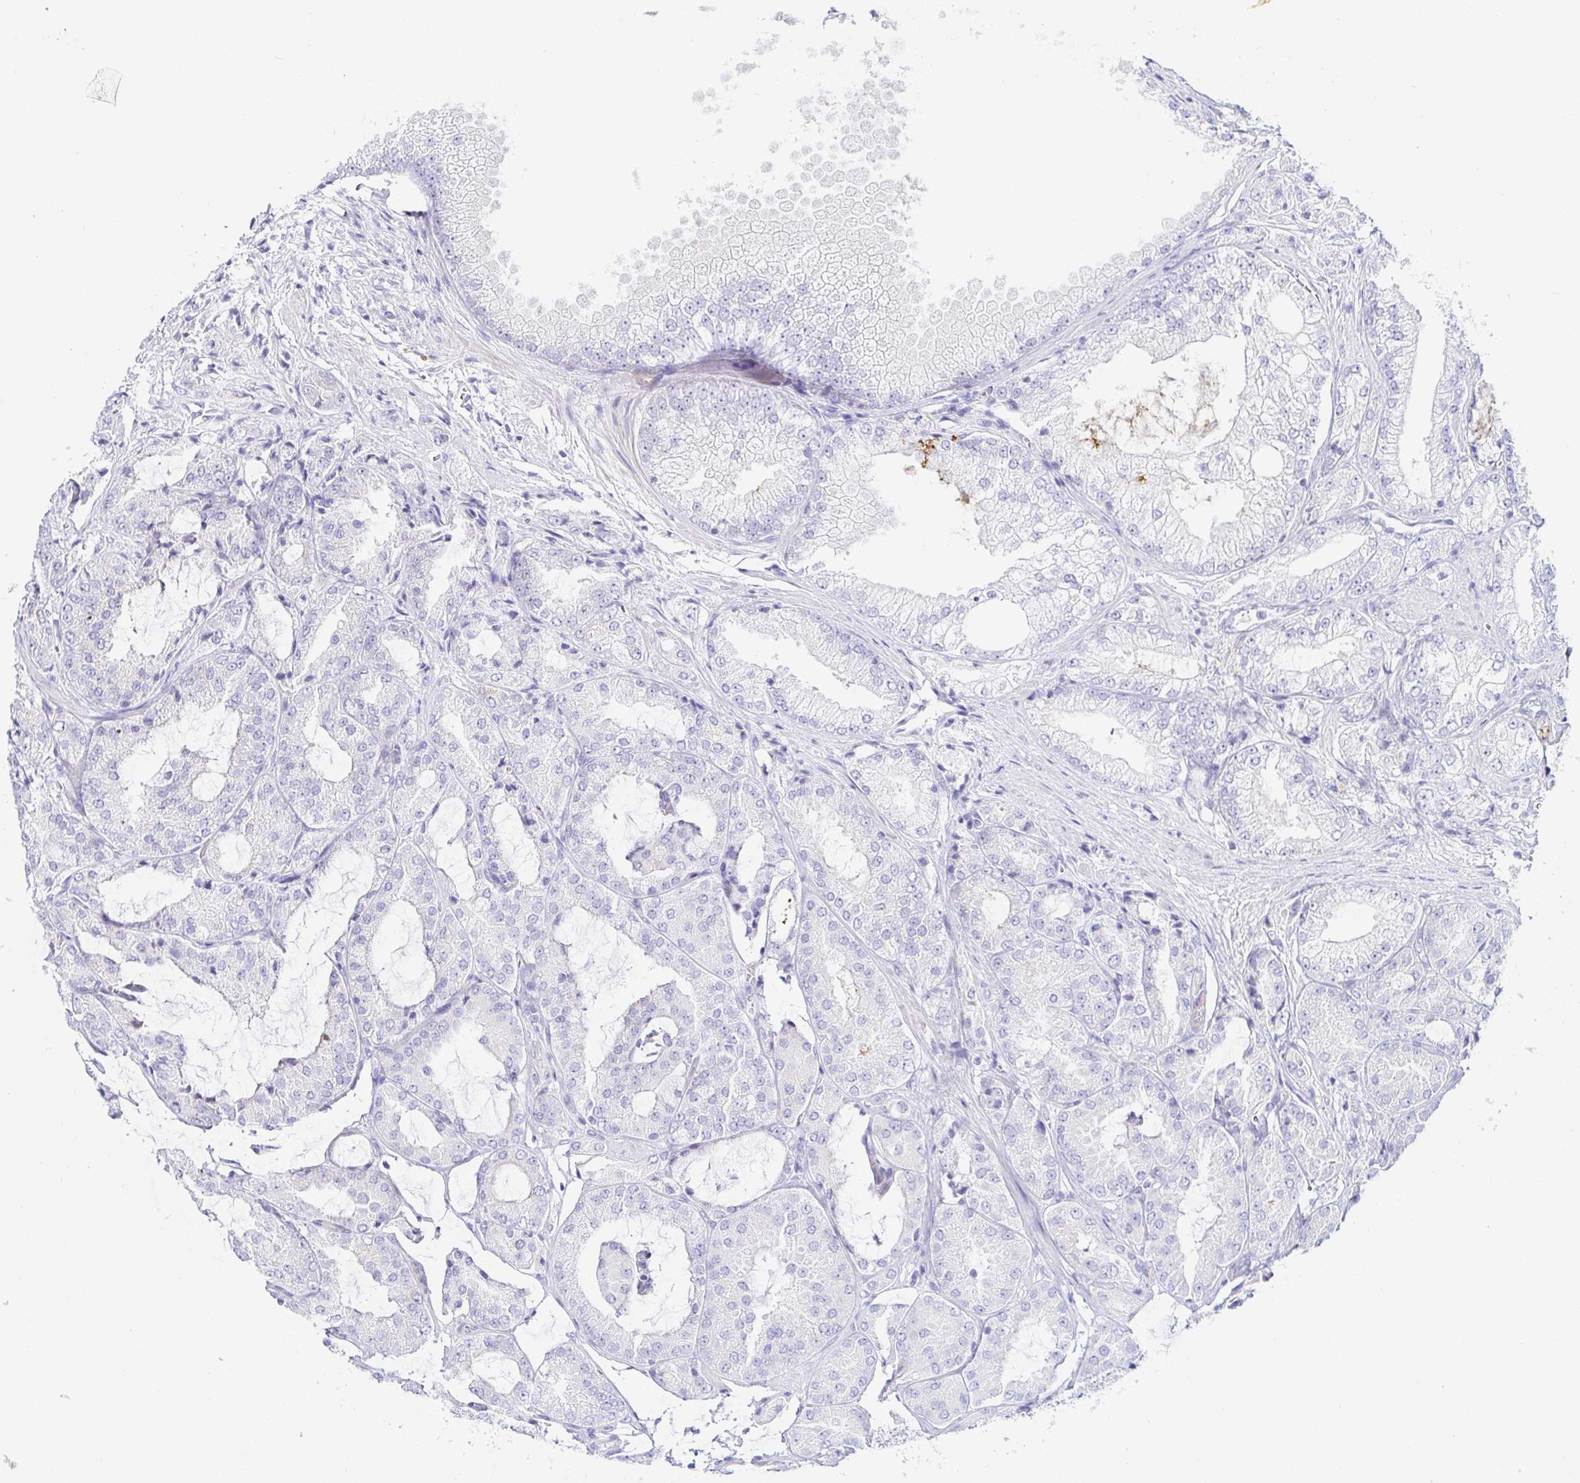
{"staining": {"intensity": "negative", "quantity": "none", "location": "none"}, "tissue": "prostate cancer", "cell_type": "Tumor cells", "image_type": "cancer", "snomed": [{"axis": "morphology", "description": "Adenocarcinoma, High grade"}, {"axis": "topography", "description": "Prostate"}], "caption": "Prostate cancer was stained to show a protein in brown. There is no significant positivity in tumor cells. The staining was performed using DAB (3,3'-diaminobenzidine) to visualize the protein expression in brown, while the nuclei were stained in blue with hematoxylin (Magnification: 20x).", "gene": "PINLYP", "patient": {"sex": "male", "age": 68}}